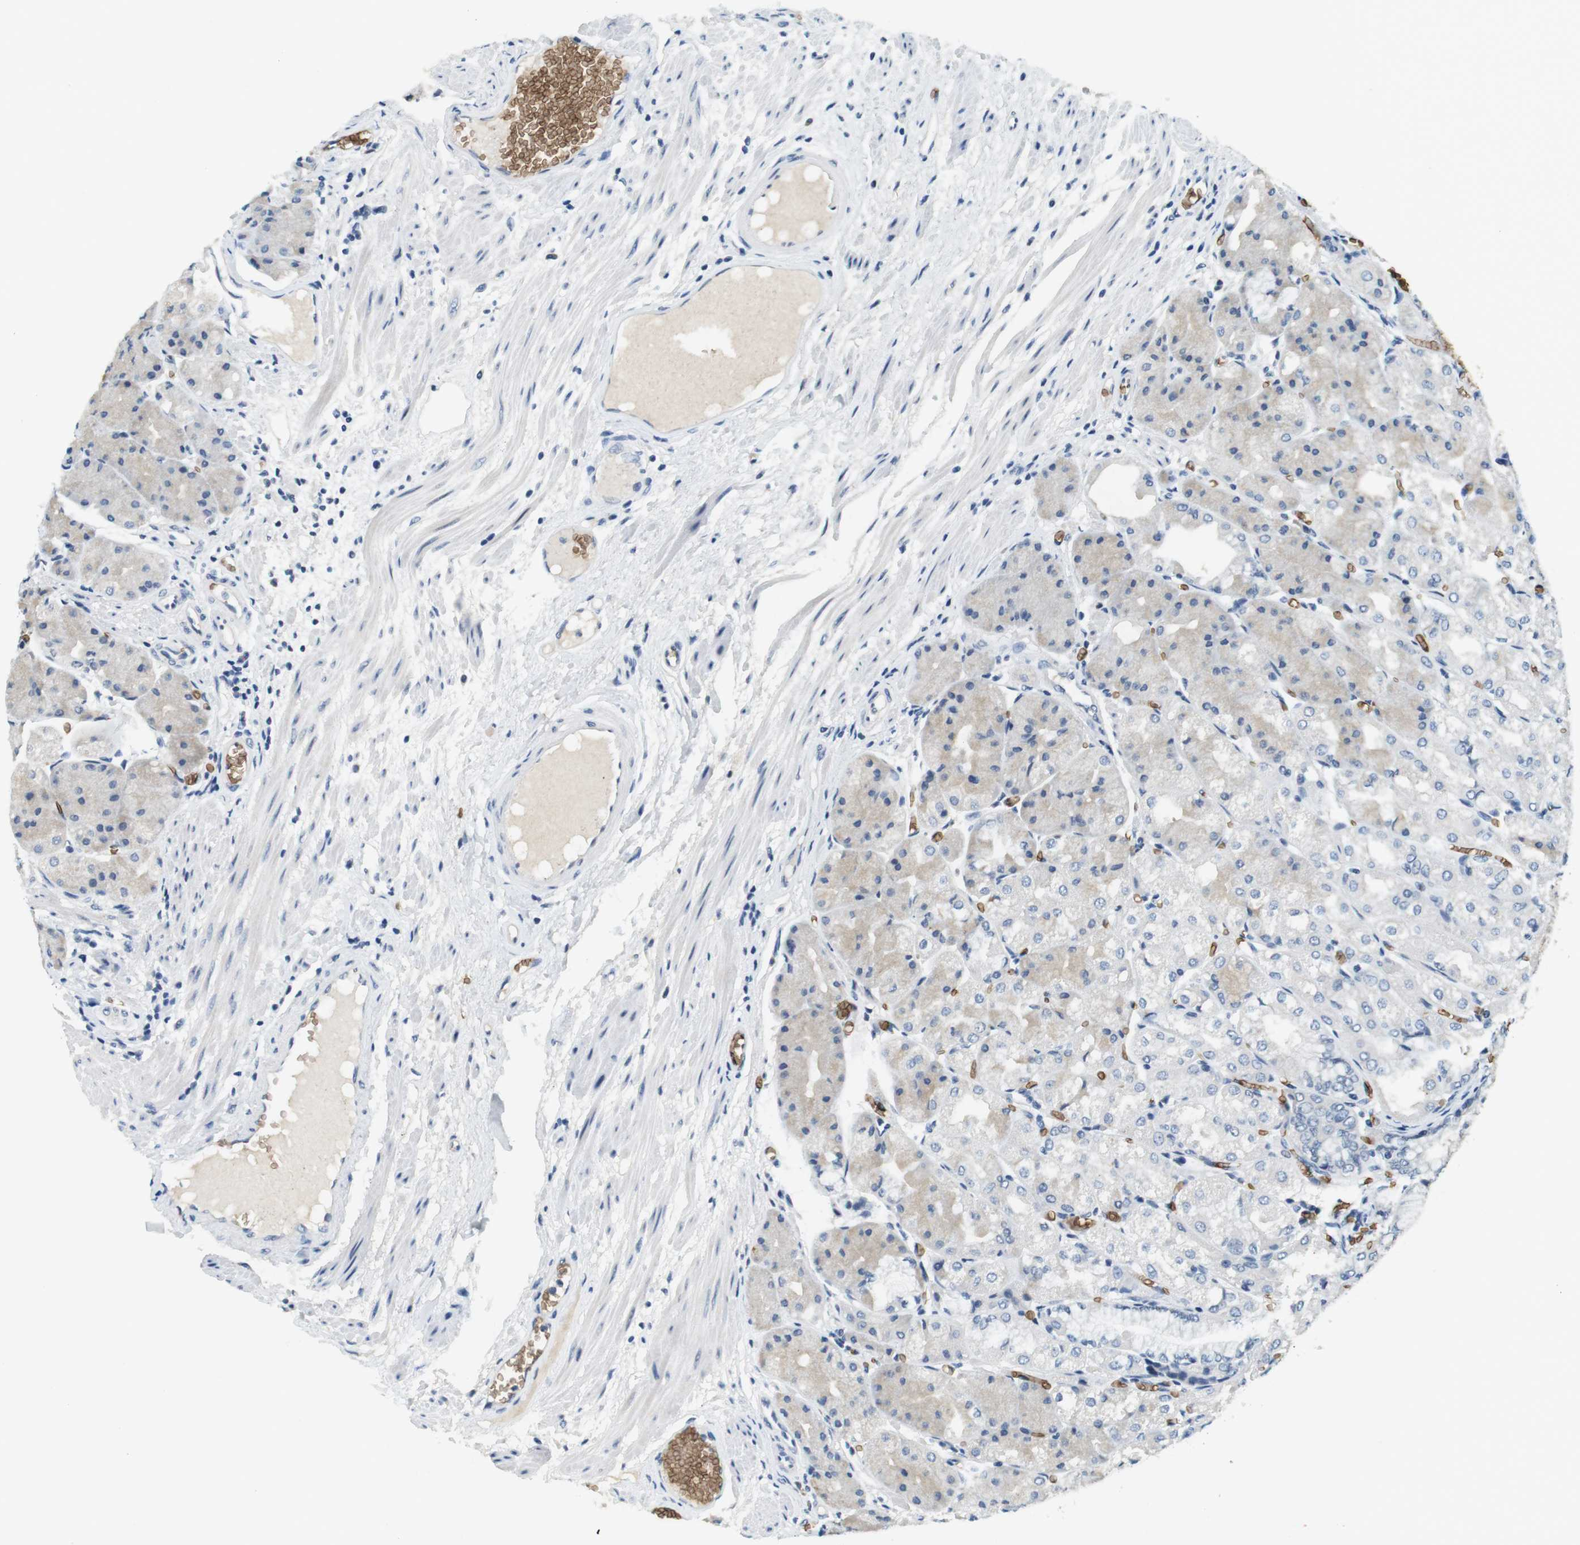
{"staining": {"intensity": "negative", "quantity": "none", "location": "none"}, "tissue": "stomach", "cell_type": "Glandular cells", "image_type": "normal", "snomed": [{"axis": "morphology", "description": "Normal tissue, NOS"}, {"axis": "topography", "description": "Stomach, upper"}], "caption": "Immunohistochemistry of unremarkable stomach shows no staining in glandular cells. The staining is performed using DAB brown chromogen with nuclei counter-stained in using hematoxylin.", "gene": "SLC4A1", "patient": {"sex": "male", "age": 72}}